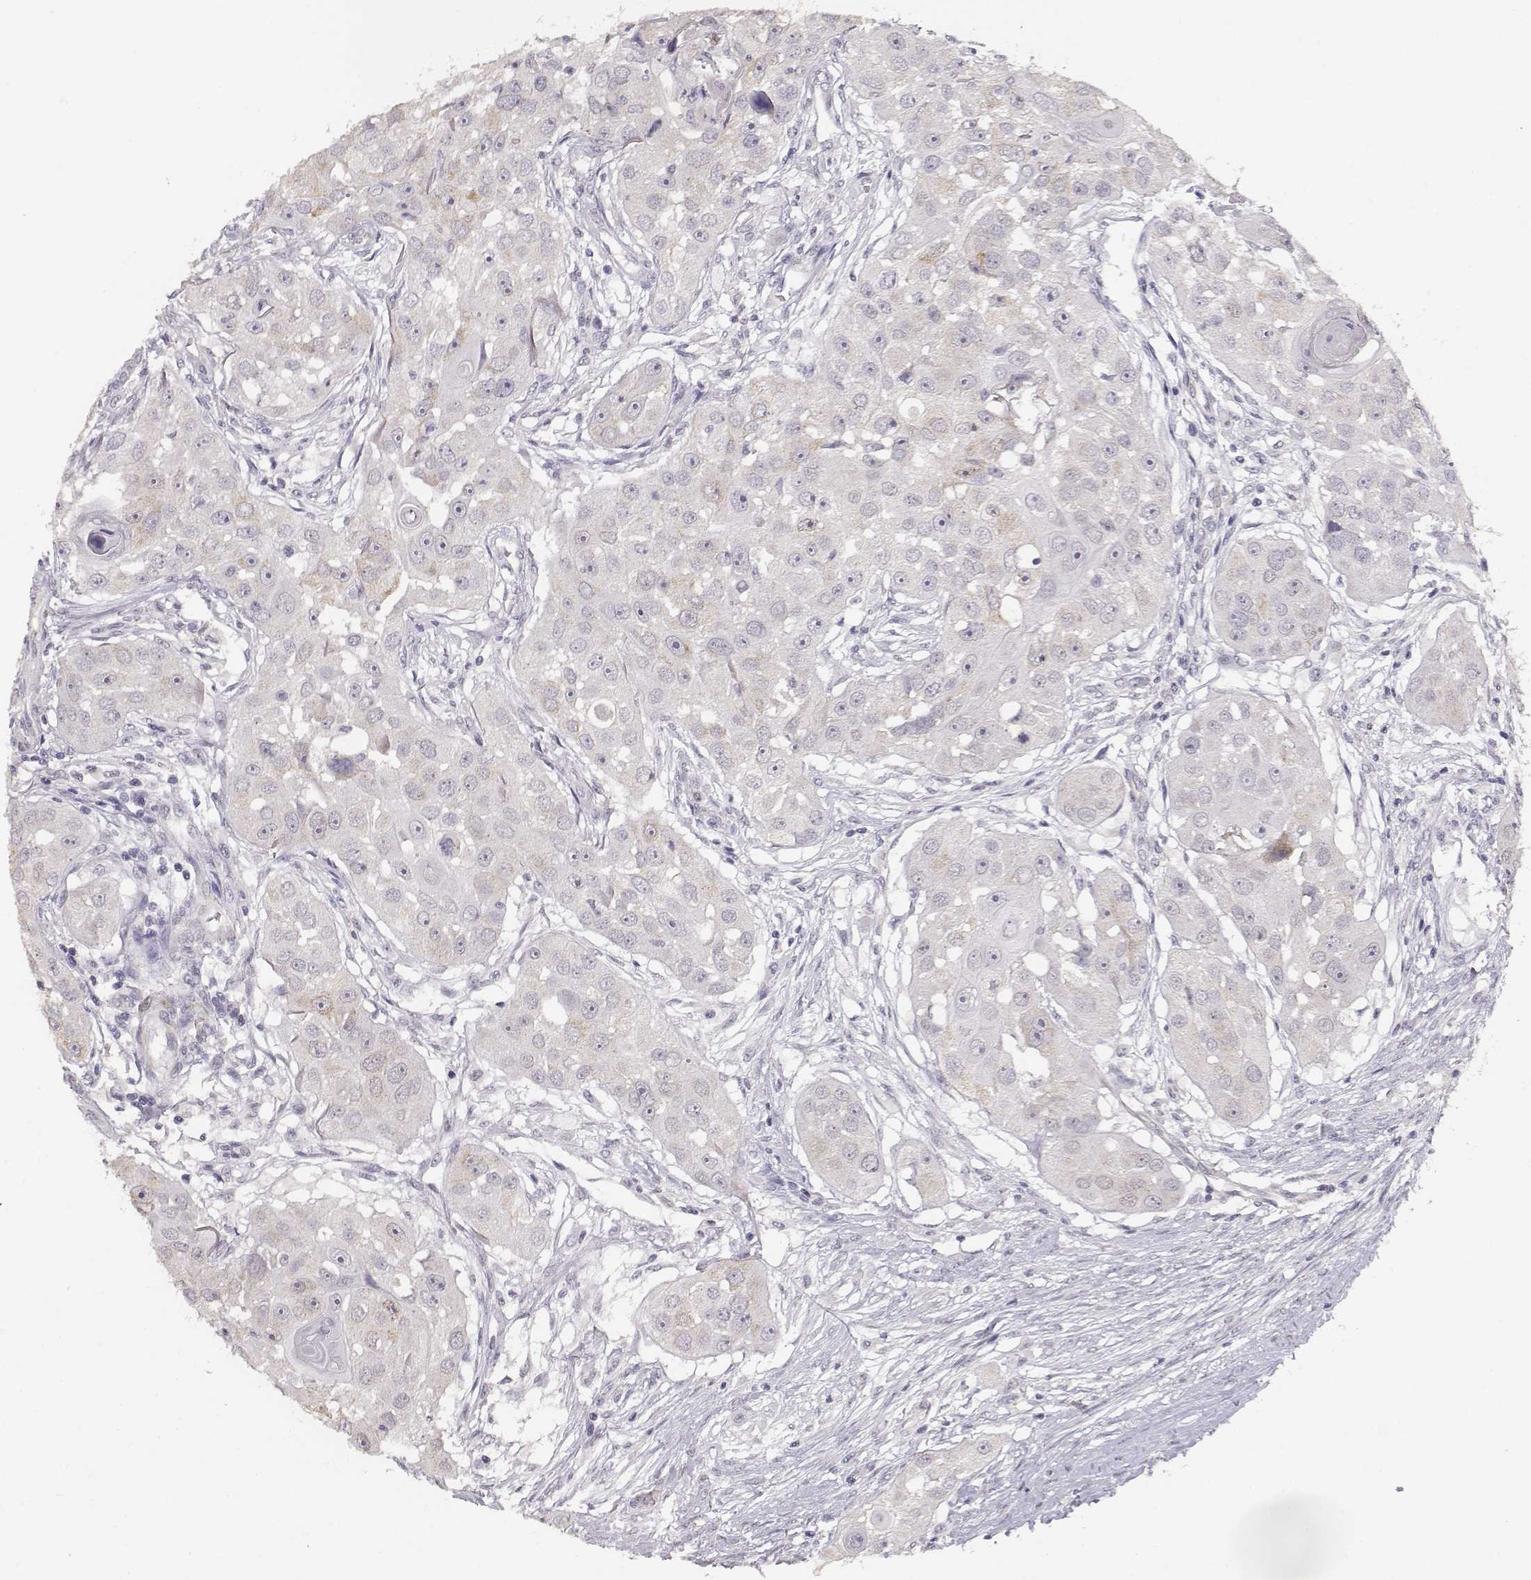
{"staining": {"intensity": "weak", "quantity": "<25%", "location": "cytoplasmic/membranous"}, "tissue": "head and neck cancer", "cell_type": "Tumor cells", "image_type": "cancer", "snomed": [{"axis": "morphology", "description": "Squamous cell carcinoma, NOS"}, {"axis": "topography", "description": "Head-Neck"}], "caption": "DAB immunohistochemical staining of head and neck cancer demonstrates no significant staining in tumor cells.", "gene": "LAMA5", "patient": {"sex": "male", "age": 51}}